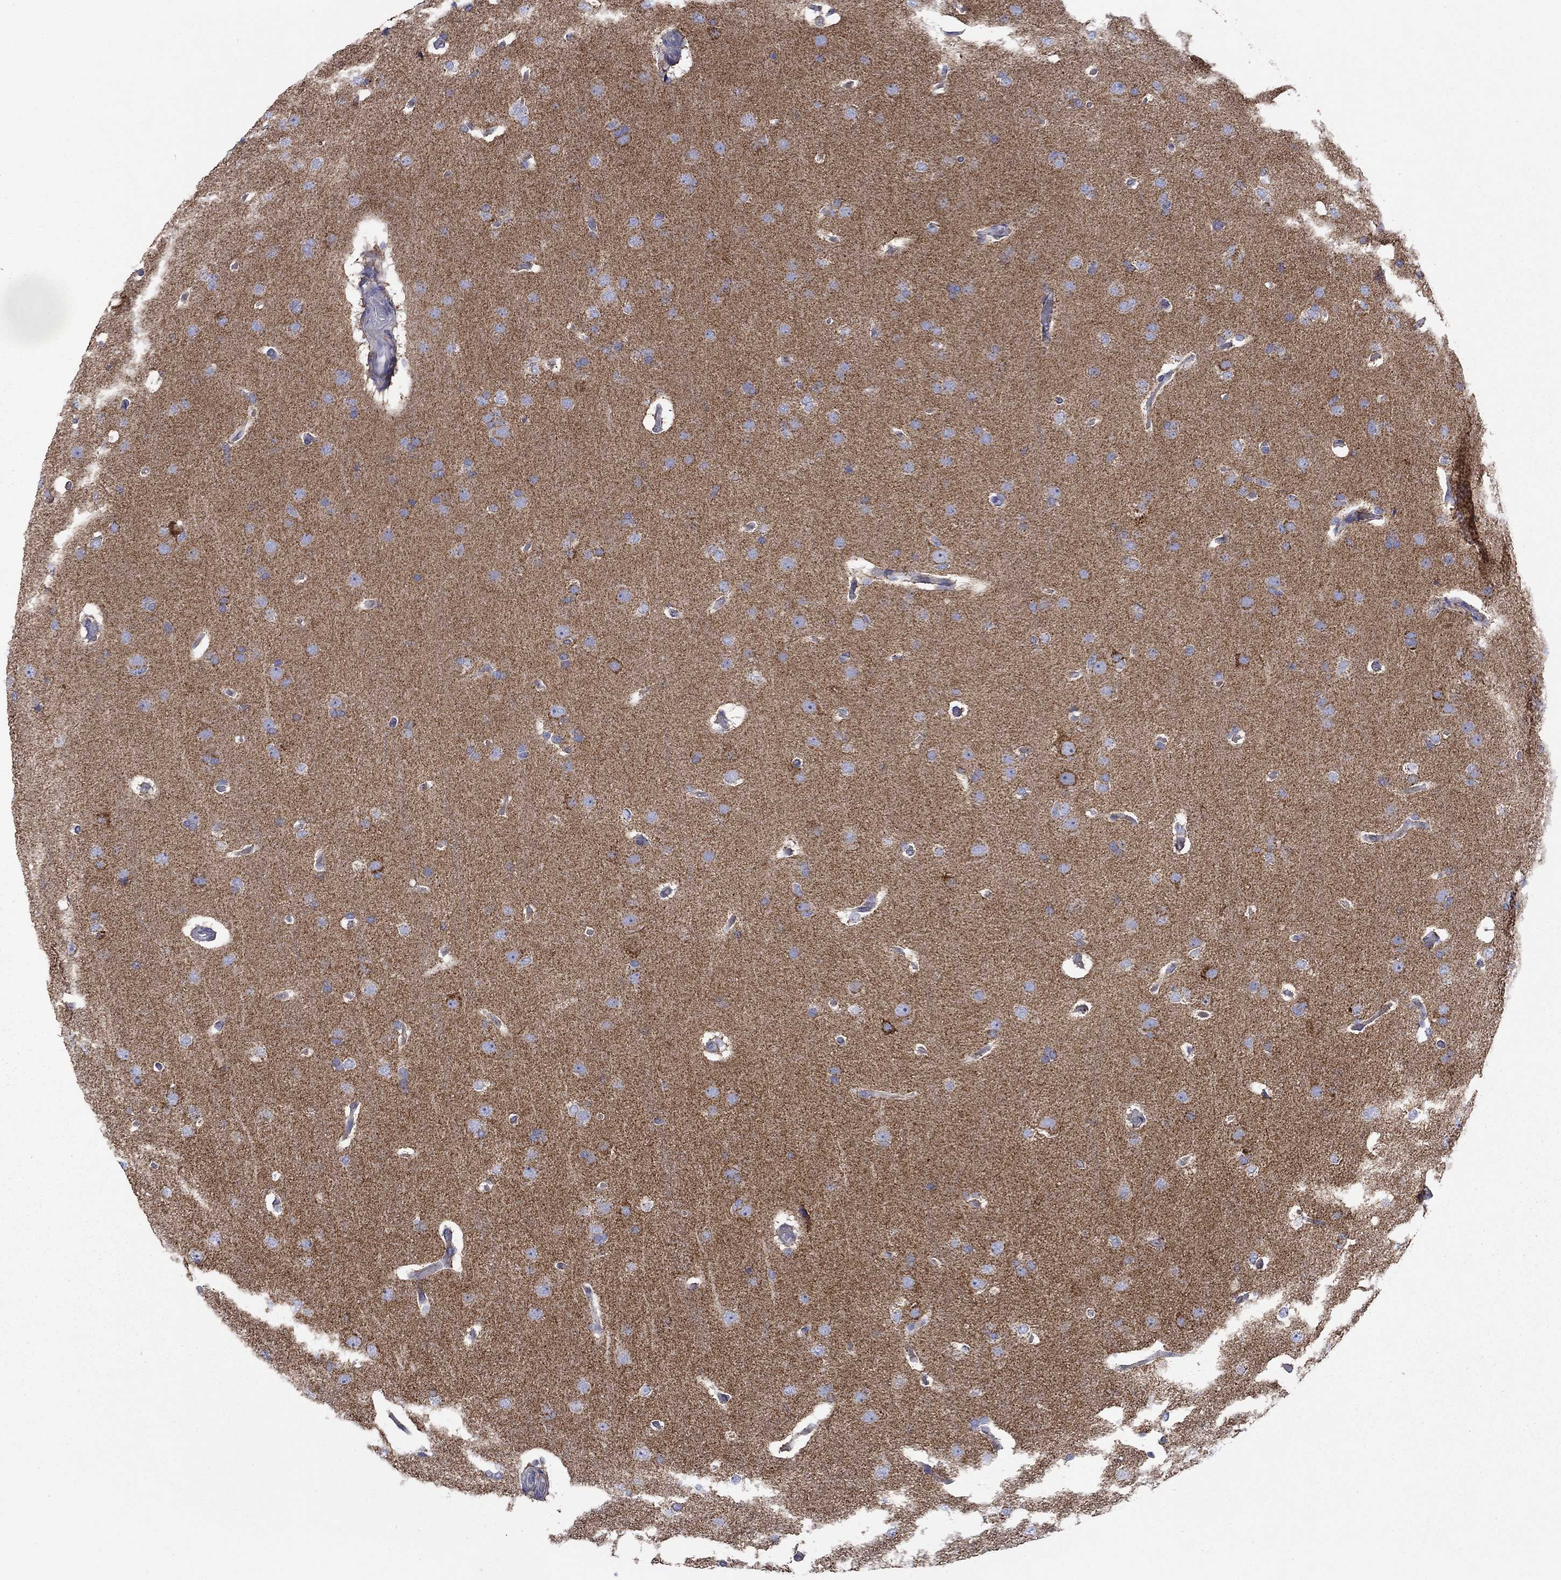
{"staining": {"intensity": "negative", "quantity": "none", "location": "none"}, "tissue": "glioma", "cell_type": "Tumor cells", "image_type": "cancer", "snomed": [{"axis": "morphology", "description": "Glioma, malignant, Low grade"}, {"axis": "topography", "description": "Brain"}], "caption": "Glioma stained for a protein using immunohistochemistry (IHC) exhibits no expression tumor cells.", "gene": "CISD1", "patient": {"sex": "male", "age": 41}}